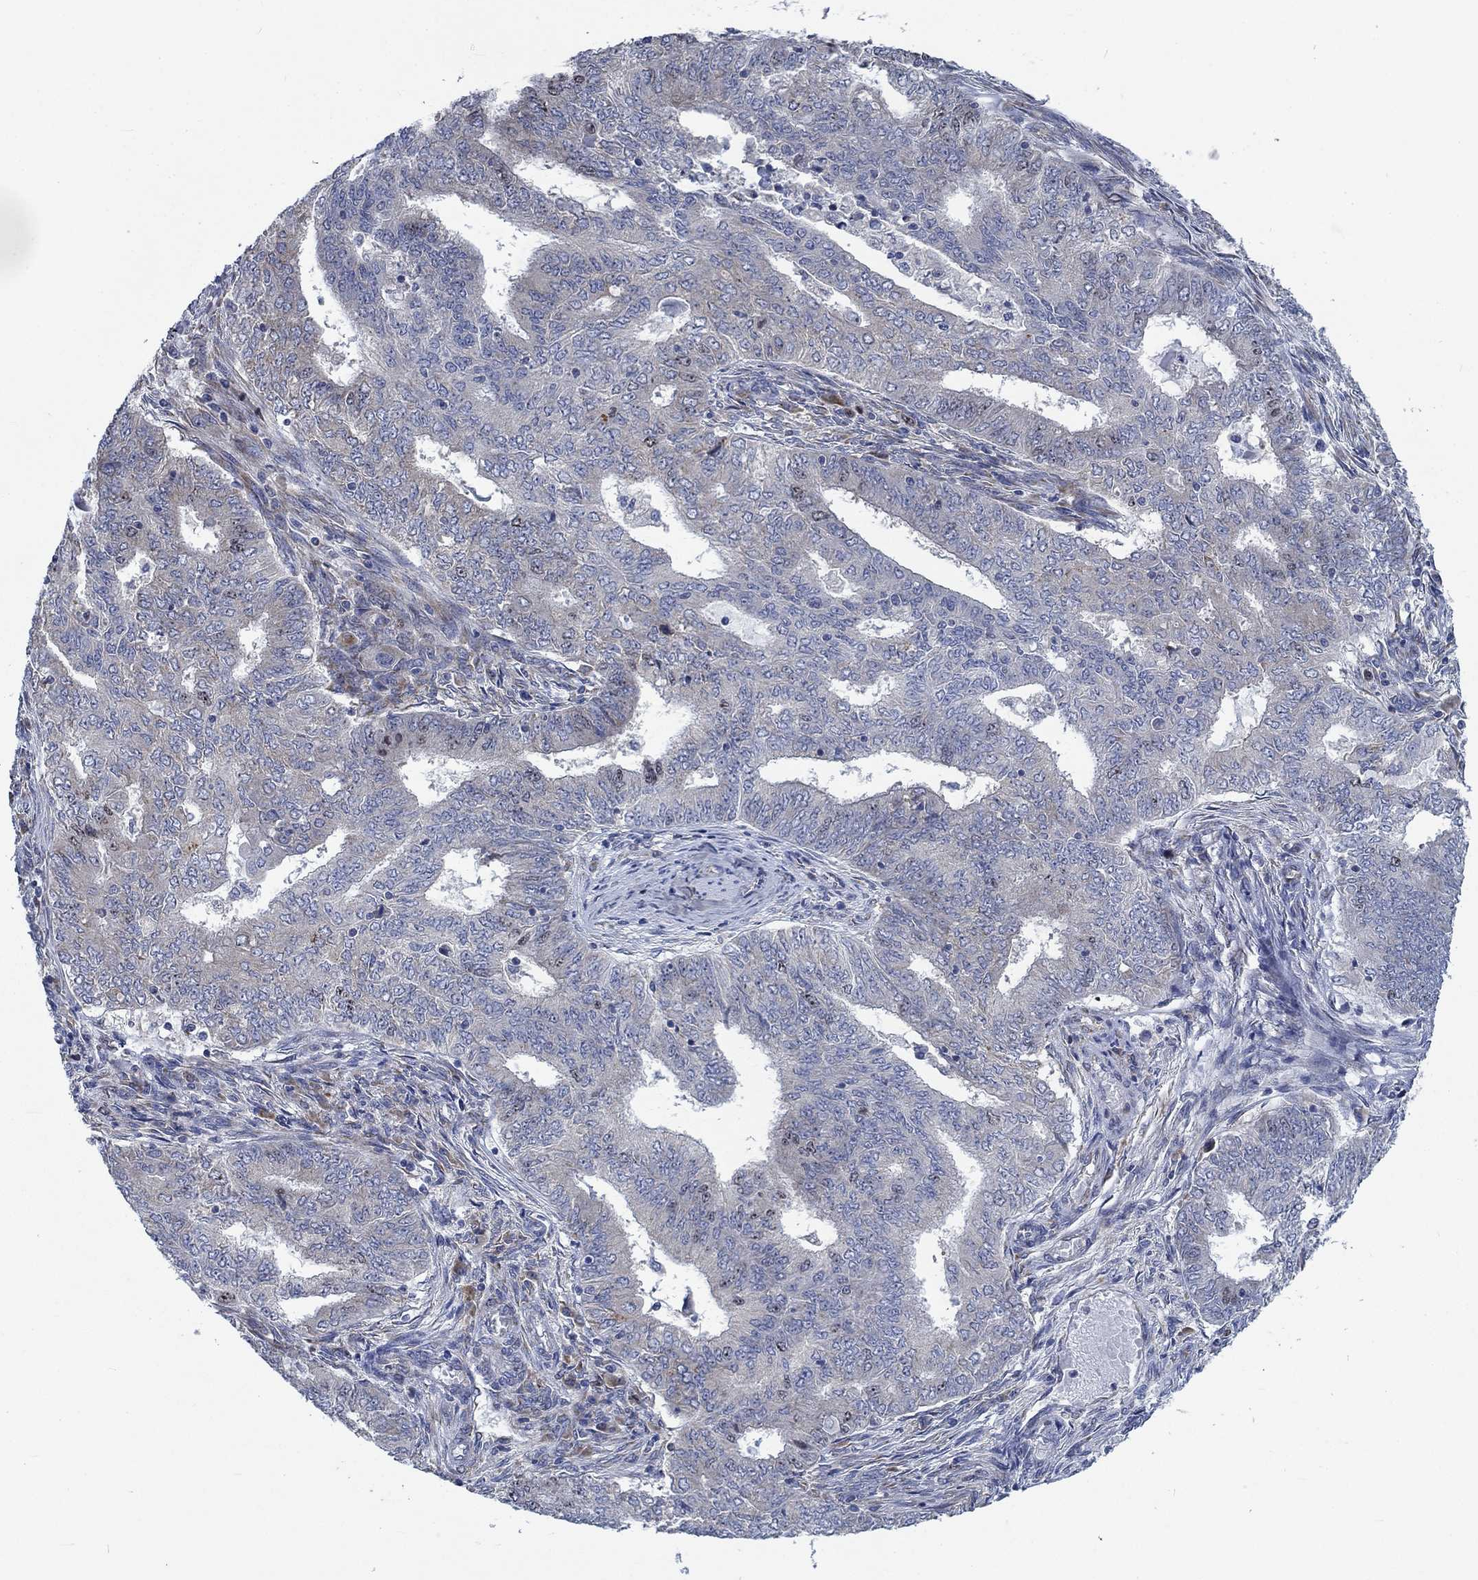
{"staining": {"intensity": "weak", "quantity": "<25%", "location": "cytoplasmic/membranous"}, "tissue": "endometrial cancer", "cell_type": "Tumor cells", "image_type": "cancer", "snomed": [{"axis": "morphology", "description": "Adenocarcinoma, NOS"}, {"axis": "topography", "description": "Endometrium"}], "caption": "A high-resolution photomicrograph shows IHC staining of endometrial adenocarcinoma, which shows no significant positivity in tumor cells.", "gene": "MMP24", "patient": {"sex": "female", "age": 62}}